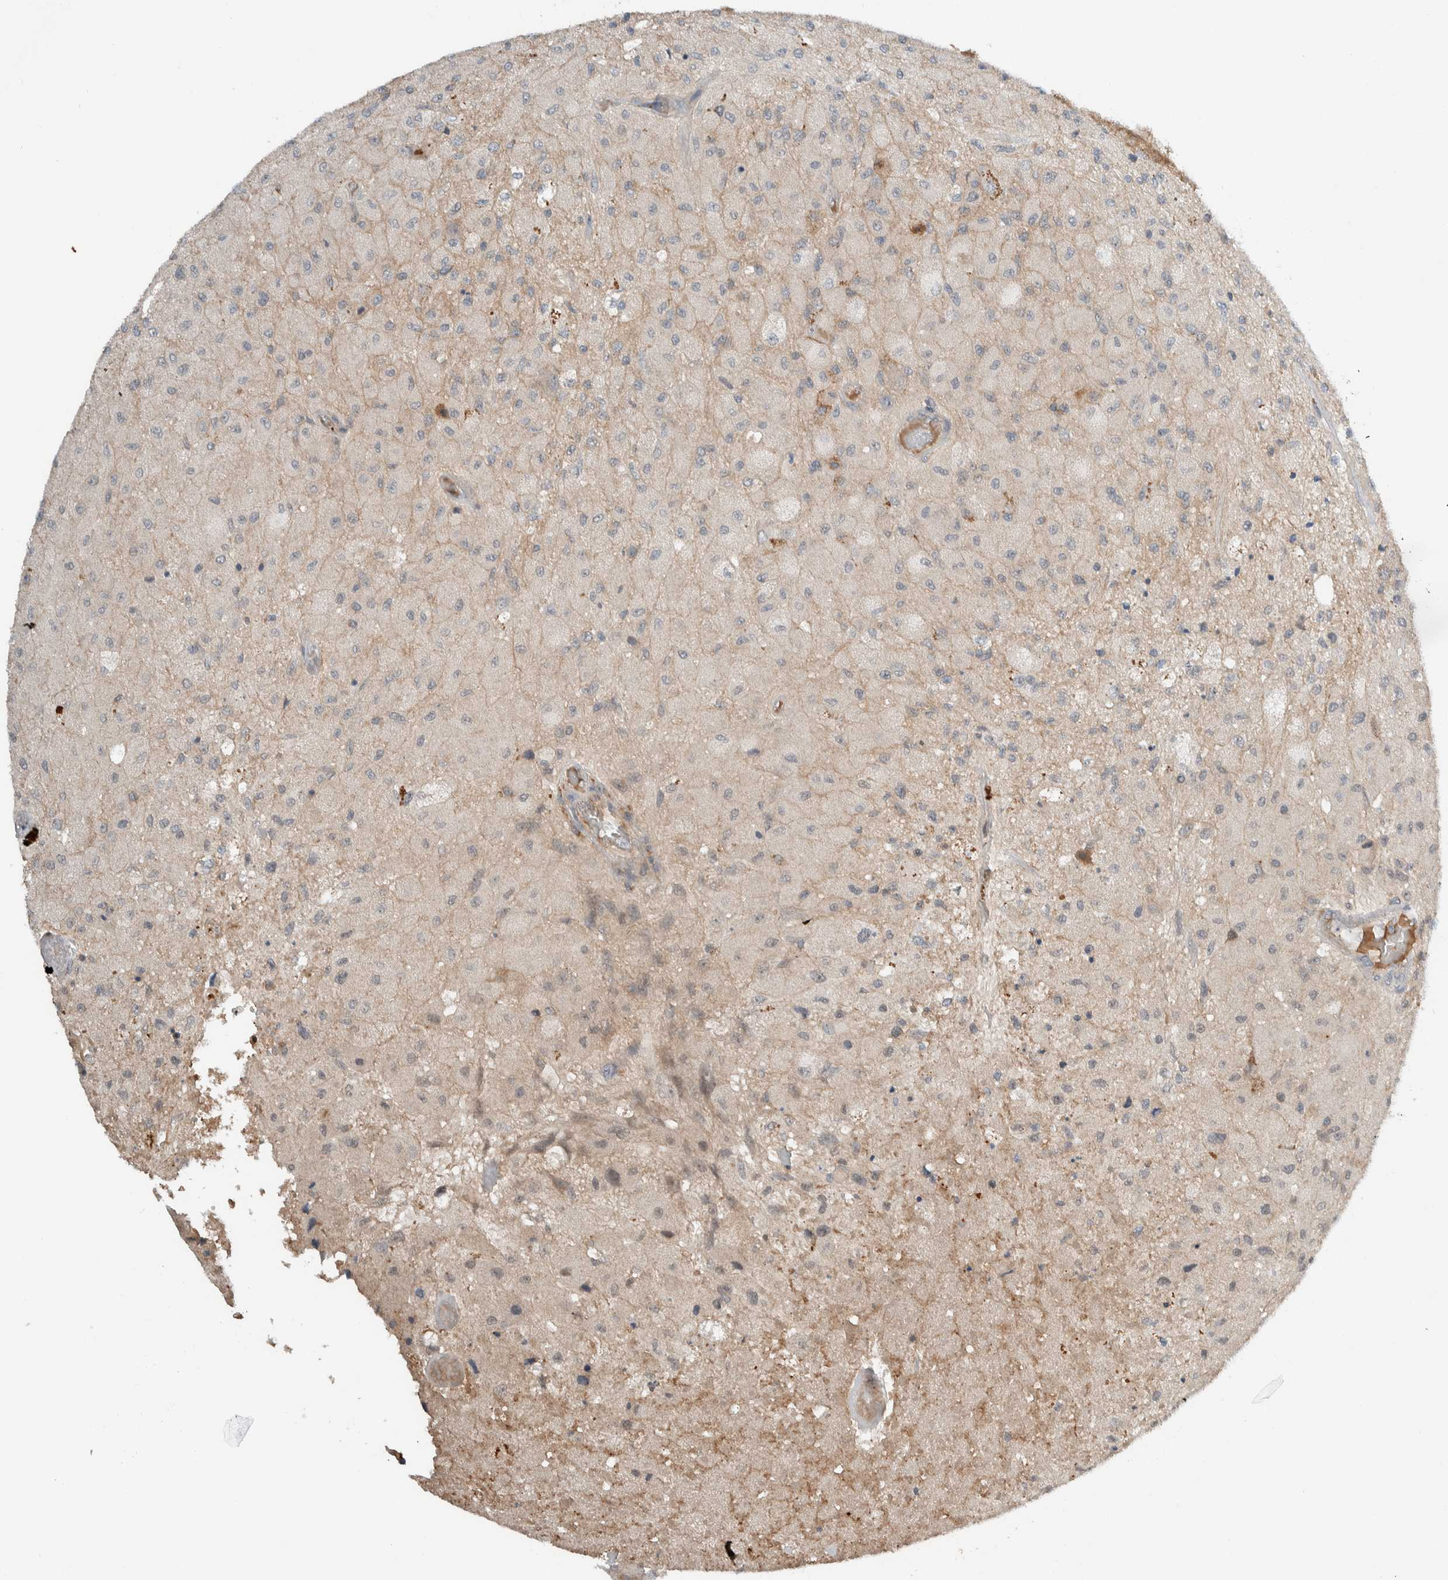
{"staining": {"intensity": "weak", "quantity": "<25%", "location": "cytoplasmic/membranous"}, "tissue": "glioma", "cell_type": "Tumor cells", "image_type": "cancer", "snomed": [{"axis": "morphology", "description": "Normal tissue, NOS"}, {"axis": "morphology", "description": "Glioma, malignant, High grade"}, {"axis": "topography", "description": "Cerebral cortex"}], "caption": "This is an IHC histopathology image of human malignant glioma (high-grade). There is no positivity in tumor cells.", "gene": "ARMC7", "patient": {"sex": "male", "age": 77}}